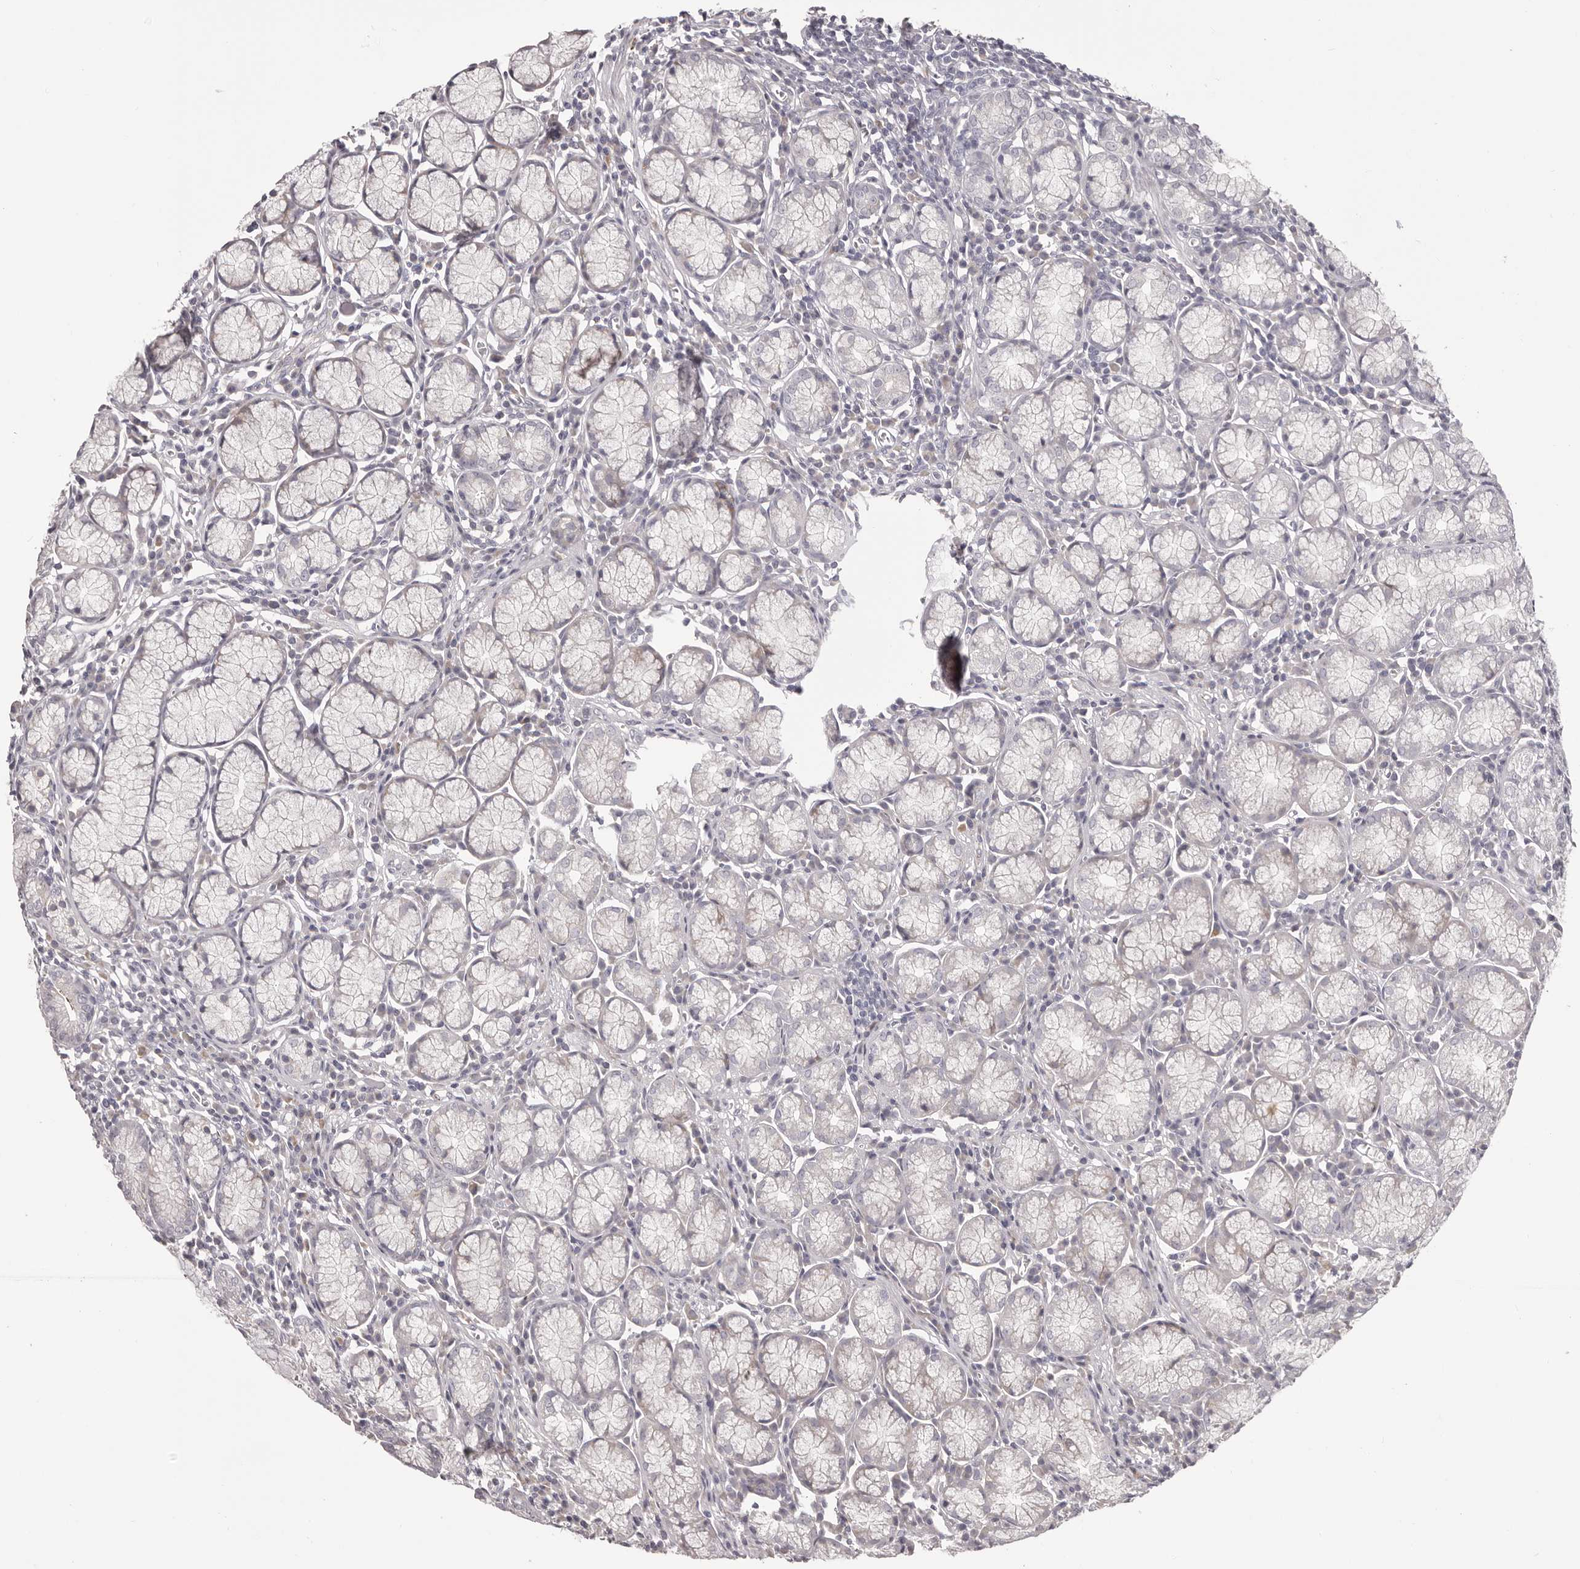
{"staining": {"intensity": "negative", "quantity": "none", "location": "none"}, "tissue": "stomach", "cell_type": "Glandular cells", "image_type": "normal", "snomed": [{"axis": "morphology", "description": "Normal tissue, NOS"}, {"axis": "topography", "description": "Stomach"}], "caption": "Immunohistochemical staining of normal stomach displays no significant staining in glandular cells. (DAB immunohistochemistry visualized using brightfield microscopy, high magnification).", "gene": "OTUD3", "patient": {"sex": "male", "age": 55}}